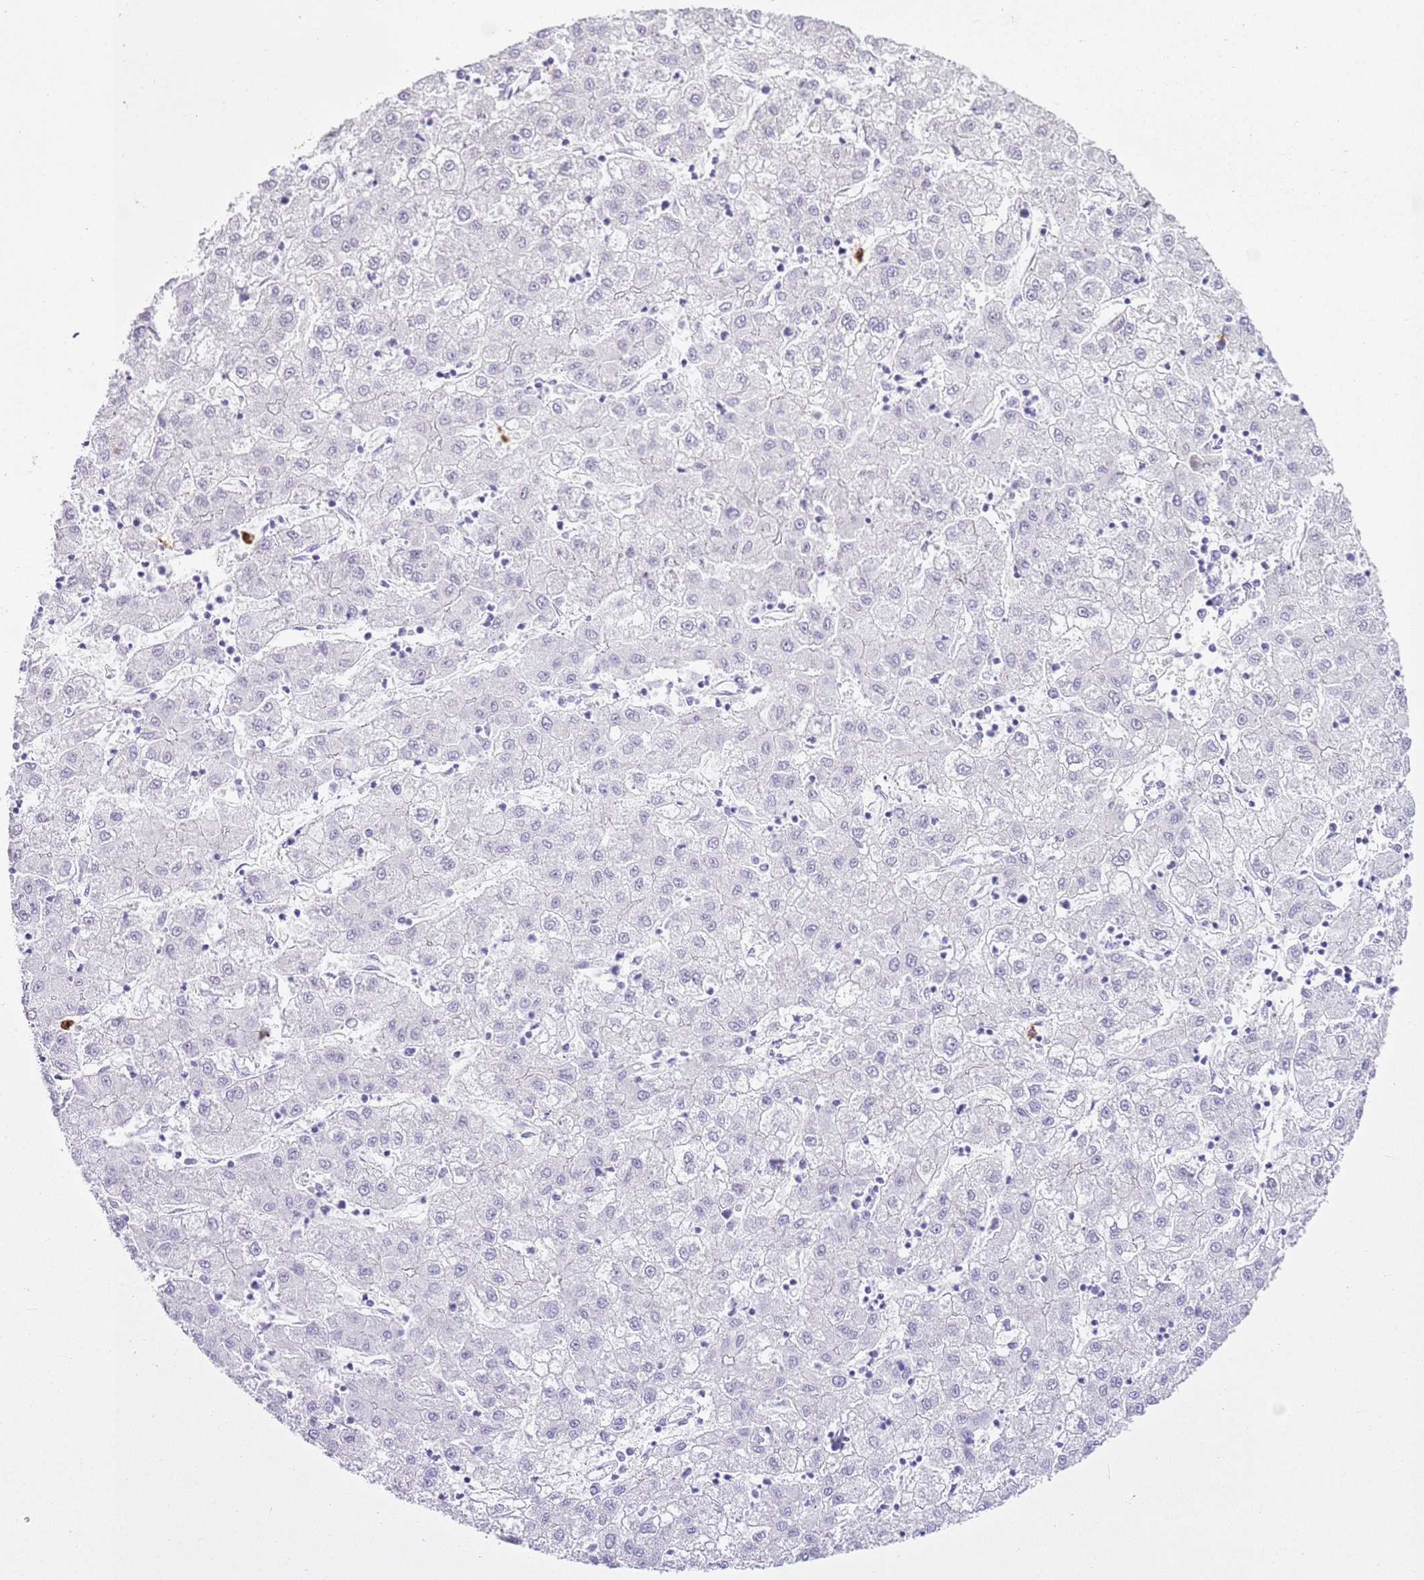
{"staining": {"intensity": "negative", "quantity": "none", "location": "none"}, "tissue": "liver cancer", "cell_type": "Tumor cells", "image_type": "cancer", "snomed": [{"axis": "morphology", "description": "Carcinoma, Hepatocellular, NOS"}, {"axis": "topography", "description": "Liver"}], "caption": "IHC histopathology image of neoplastic tissue: hepatocellular carcinoma (liver) stained with DAB (3,3'-diaminobenzidine) exhibits no significant protein expression in tumor cells.", "gene": "CD177", "patient": {"sex": "male", "age": 72}}